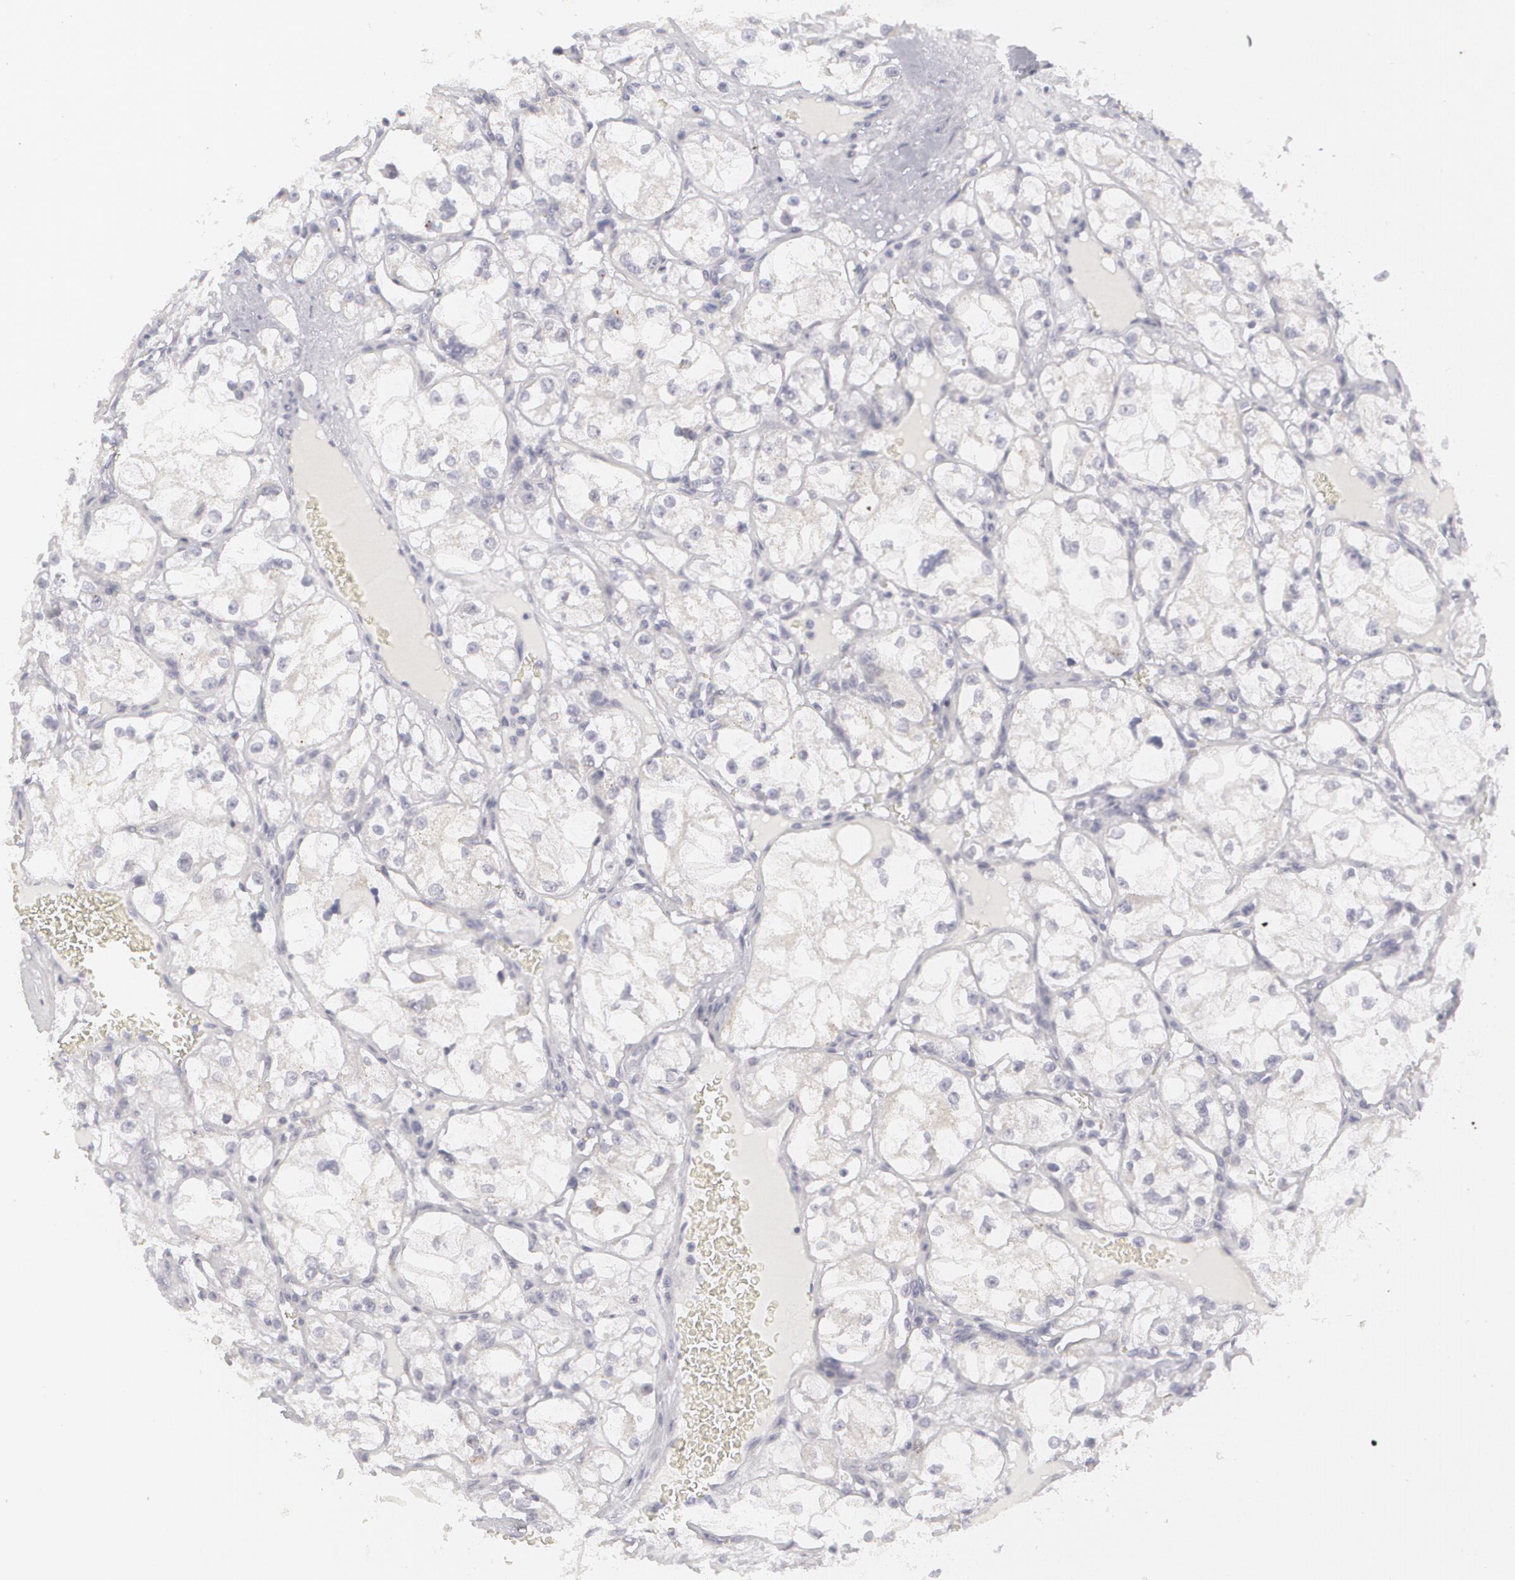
{"staining": {"intensity": "negative", "quantity": "none", "location": "none"}, "tissue": "renal cancer", "cell_type": "Tumor cells", "image_type": "cancer", "snomed": [{"axis": "morphology", "description": "Adenocarcinoma, NOS"}, {"axis": "topography", "description": "Kidney"}], "caption": "DAB immunohistochemical staining of human renal adenocarcinoma shows no significant positivity in tumor cells.", "gene": "MBNL3", "patient": {"sex": "male", "age": 61}}